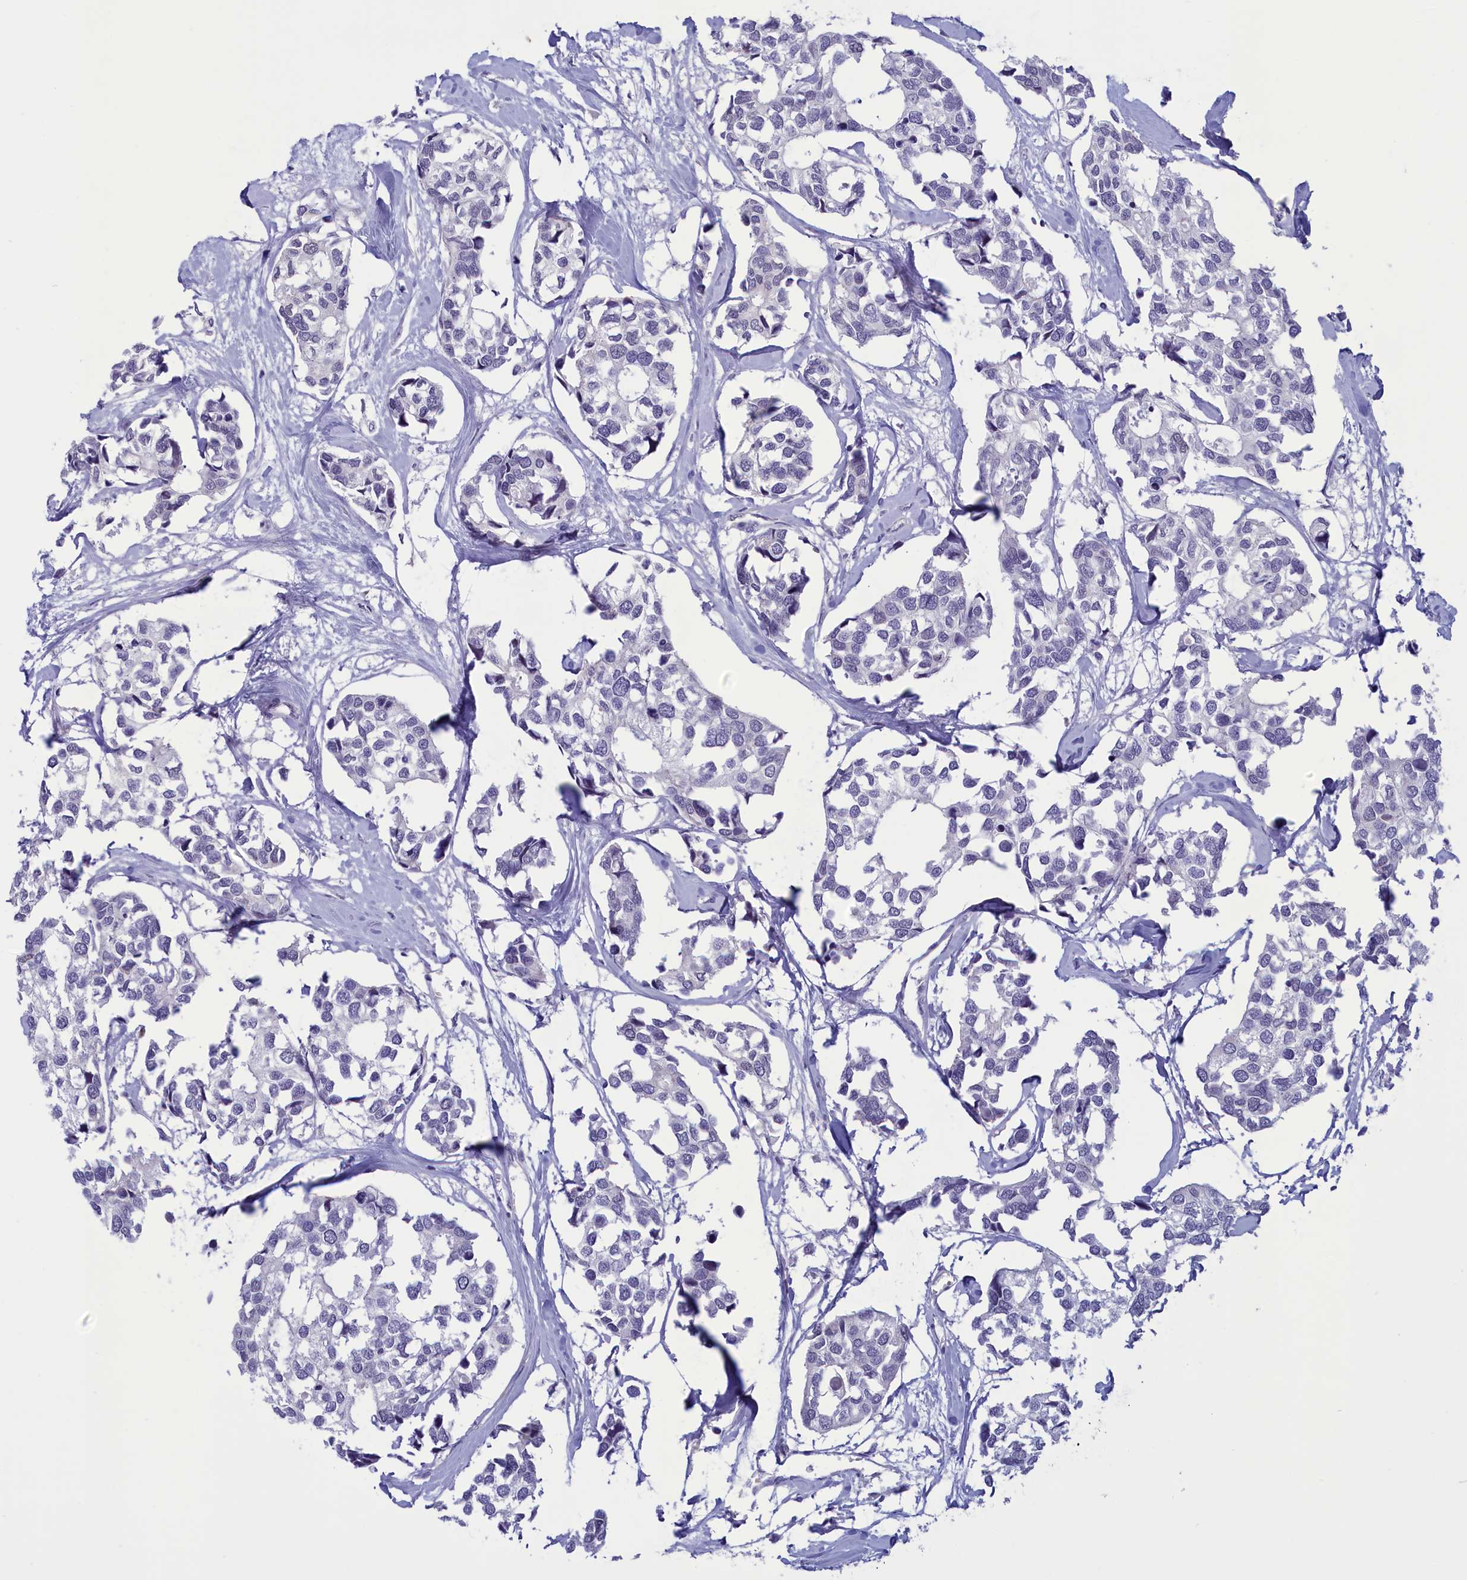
{"staining": {"intensity": "negative", "quantity": "none", "location": "none"}, "tissue": "breast cancer", "cell_type": "Tumor cells", "image_type": "cancer", "snomed": [{"axis": "morphology", "description": "Duct carcinoma"}, {"axis": "topography", "description": "Breast"}], "caption": "This is an immunohistochemistry (IHC) photomicrograph of human breast cancer. There is no expression in tumor cells.", "gene": "ELOA2", "patient": {"sex": "female", "age": 83}}